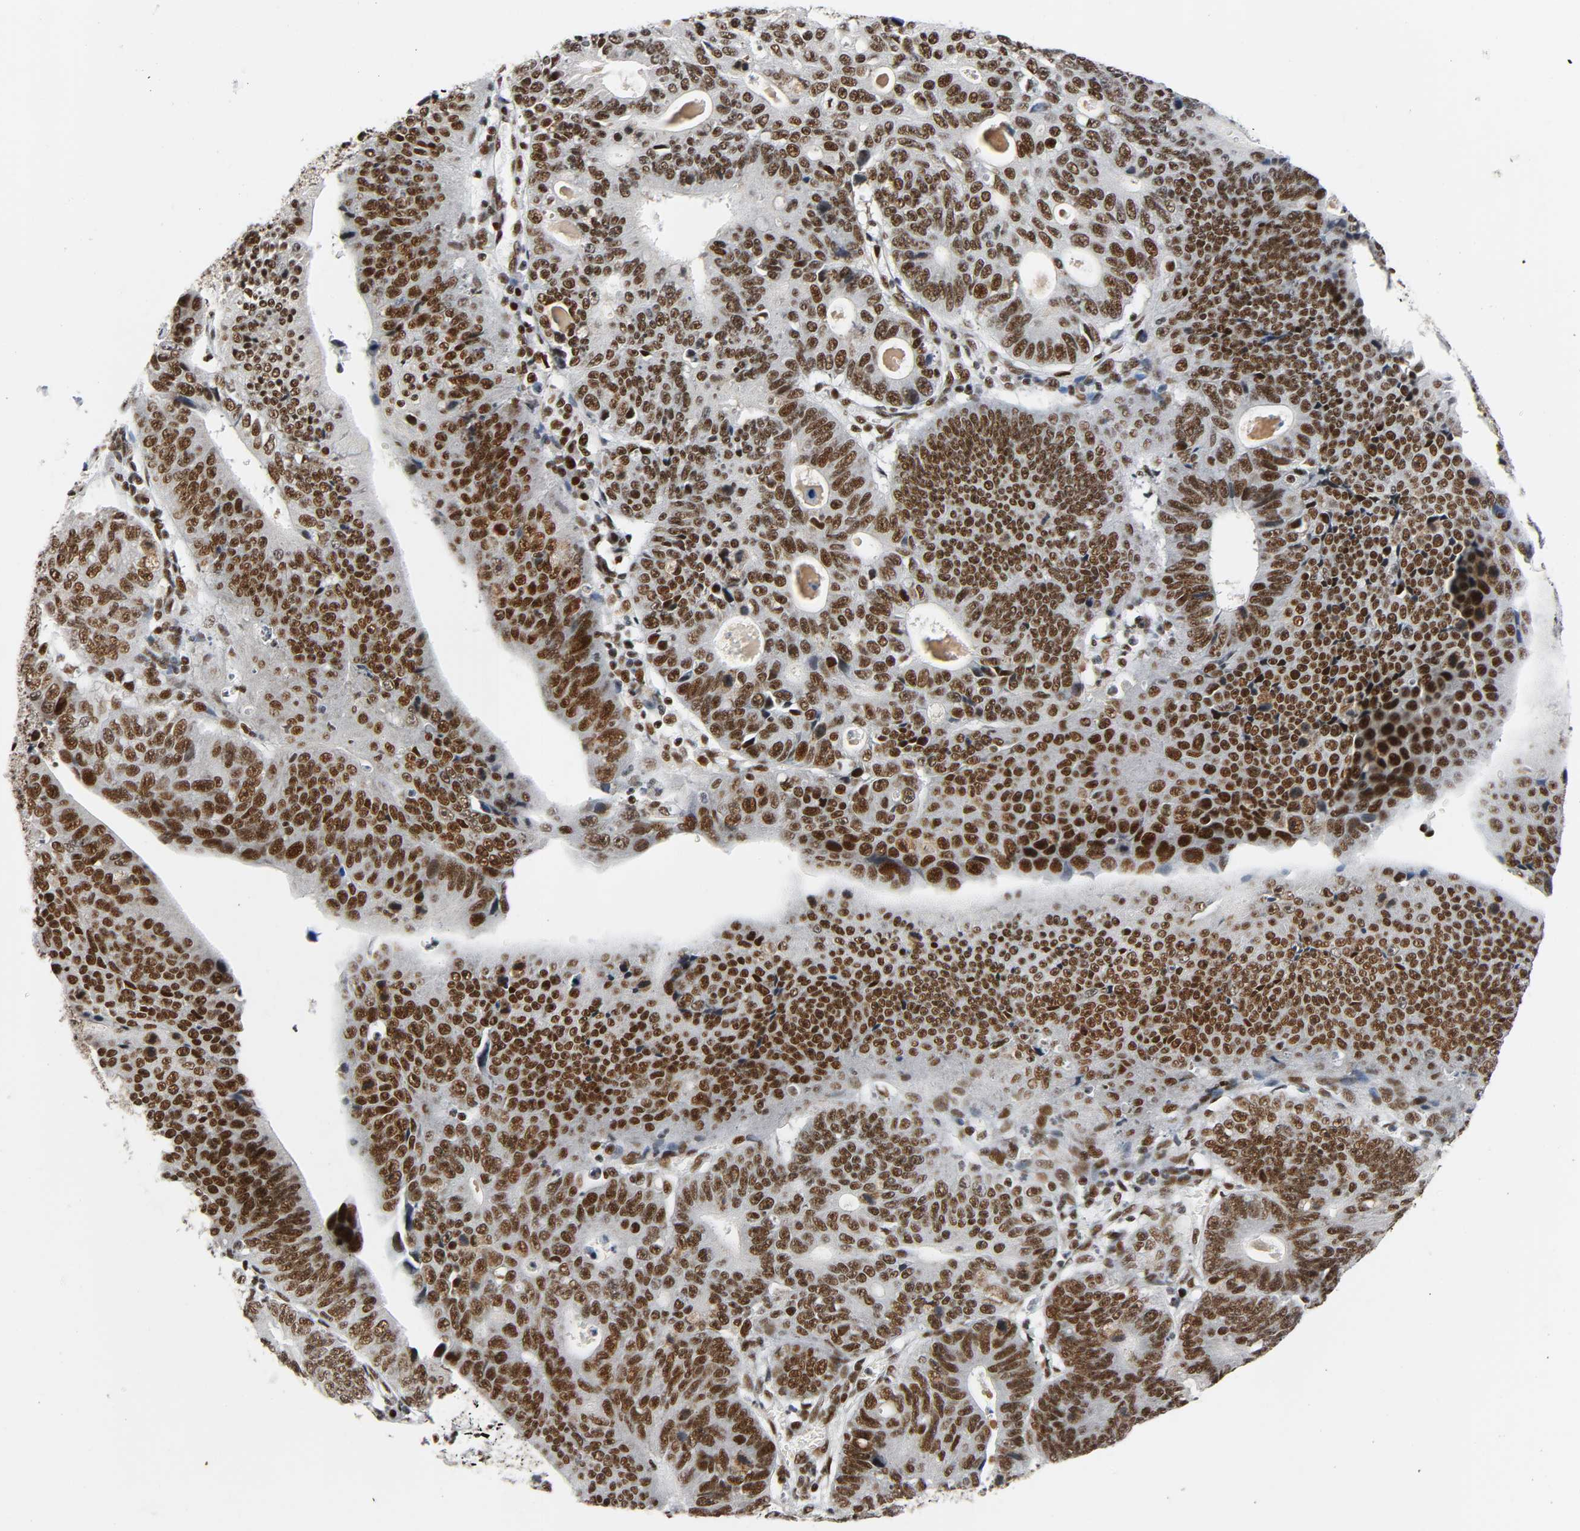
{"staining": {"intensity": "strong", "quantity": ">75%", "location": "nuclear"}, "tissue": "stomach cancer", "cell_type": "Tumor cells", "image_type": "cancer", "snomed": [{"axis": "morphology", "description": "Adenocarcinoma, NOS"}, {"axis": "topography", "description": "Stomach"}], "caption": "Tumor cells display high levels of strong nuclear staining in about >75% of cells in stomach cancer (adenocarcinoma).", "gene": "CDK9", "patient": {"sex": "male", "age": 59}}